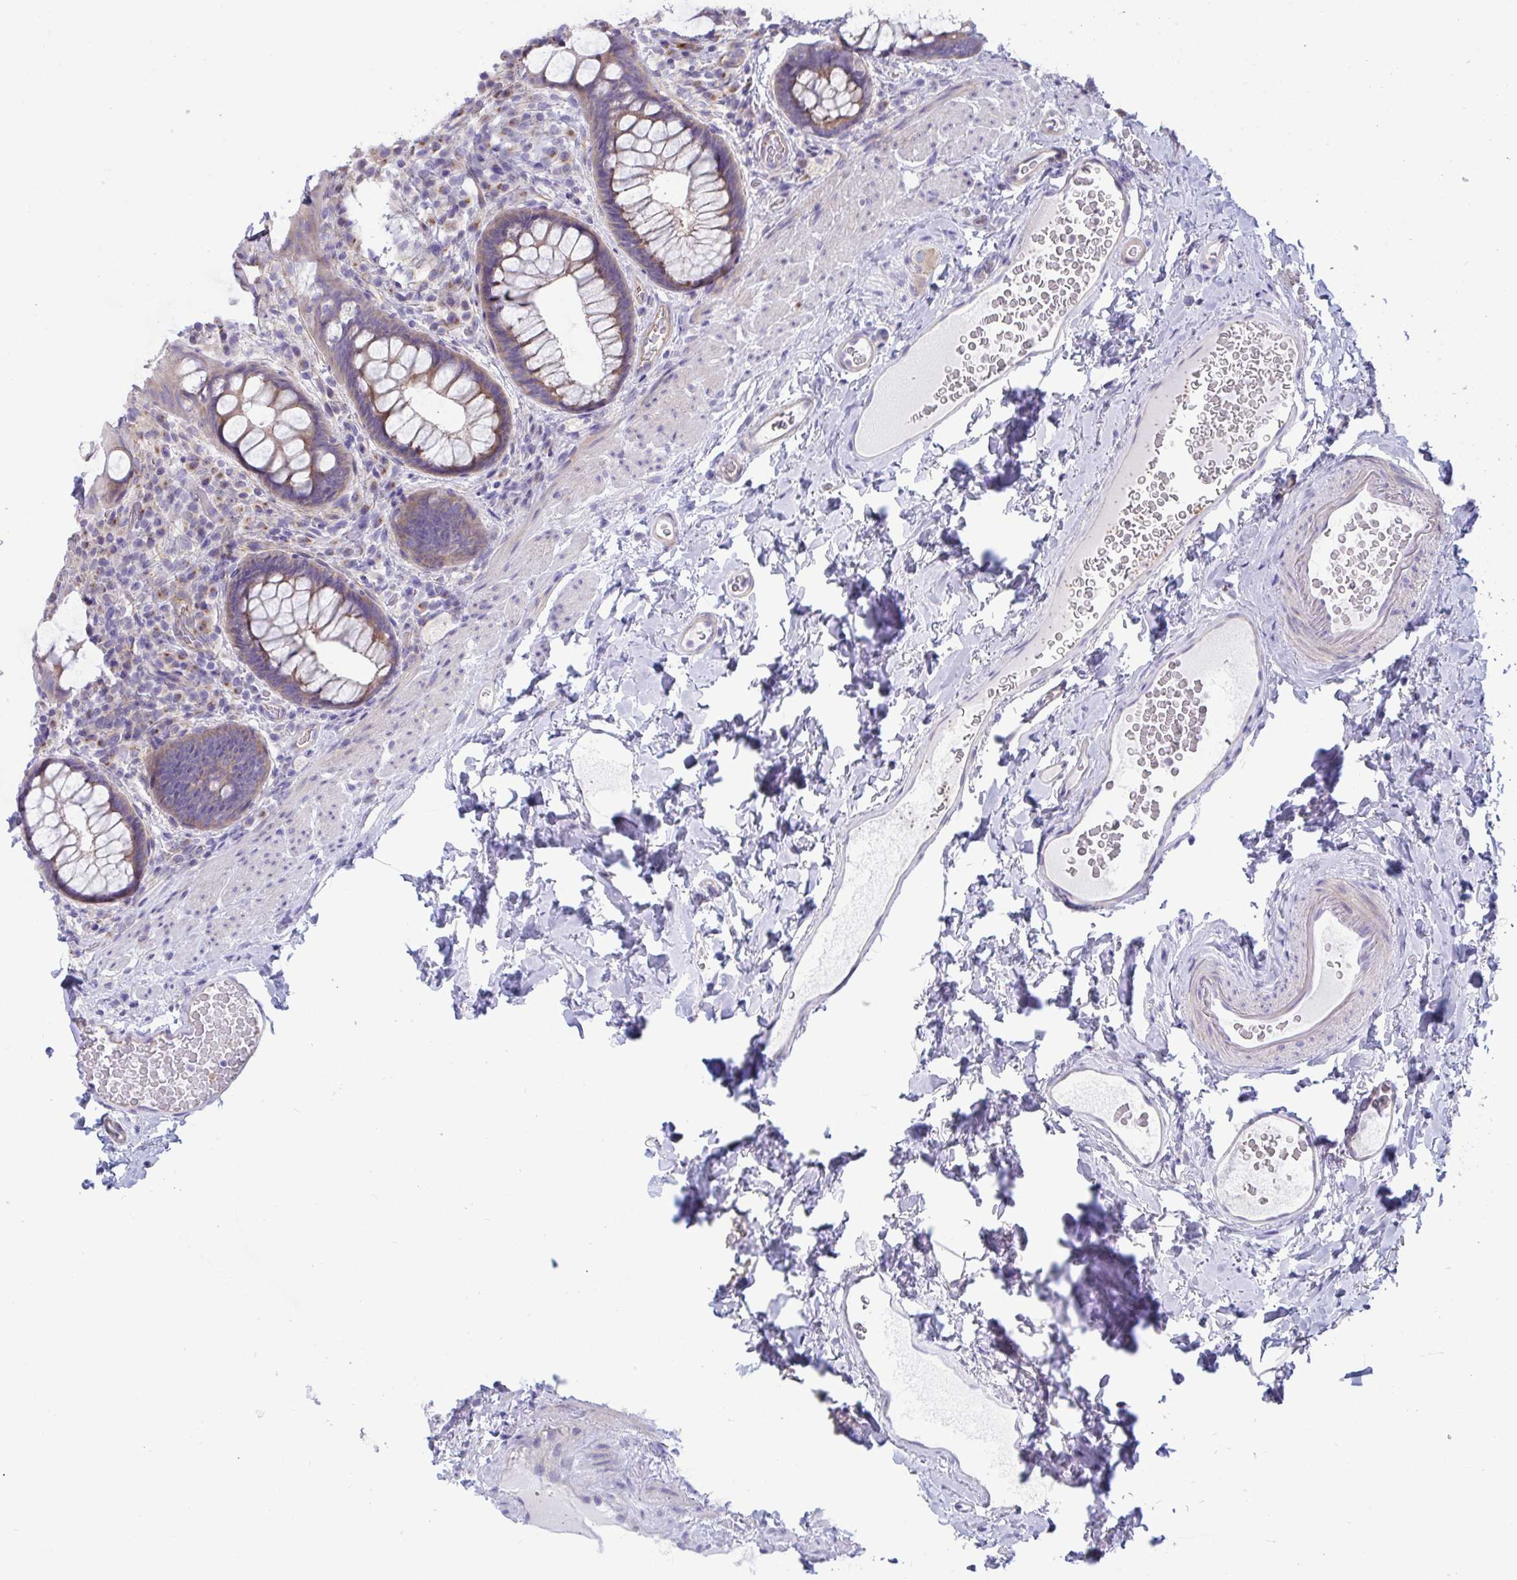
{"staining": {"intensity": "moderate", "quantity": "25%-75%", "location": "cytoplasmic/membranous"}, "tissue": "rectum", "cell_type": "Glandular cells", "image_type": "normal", "snomed": [{"axis": "morphology", "description": "Normal tissue, NOS"}, {"axis": "topography", "description": "Rectum"}], "caption": "Unremarkable rectum exhibits moderate cytoplasmic/membranous positivity in approximately 25%-75% of glandular cells, visualized by immunohistochemistry.", "gene": "OXLD1", "patient": {"sex": "female", "age": 69}}